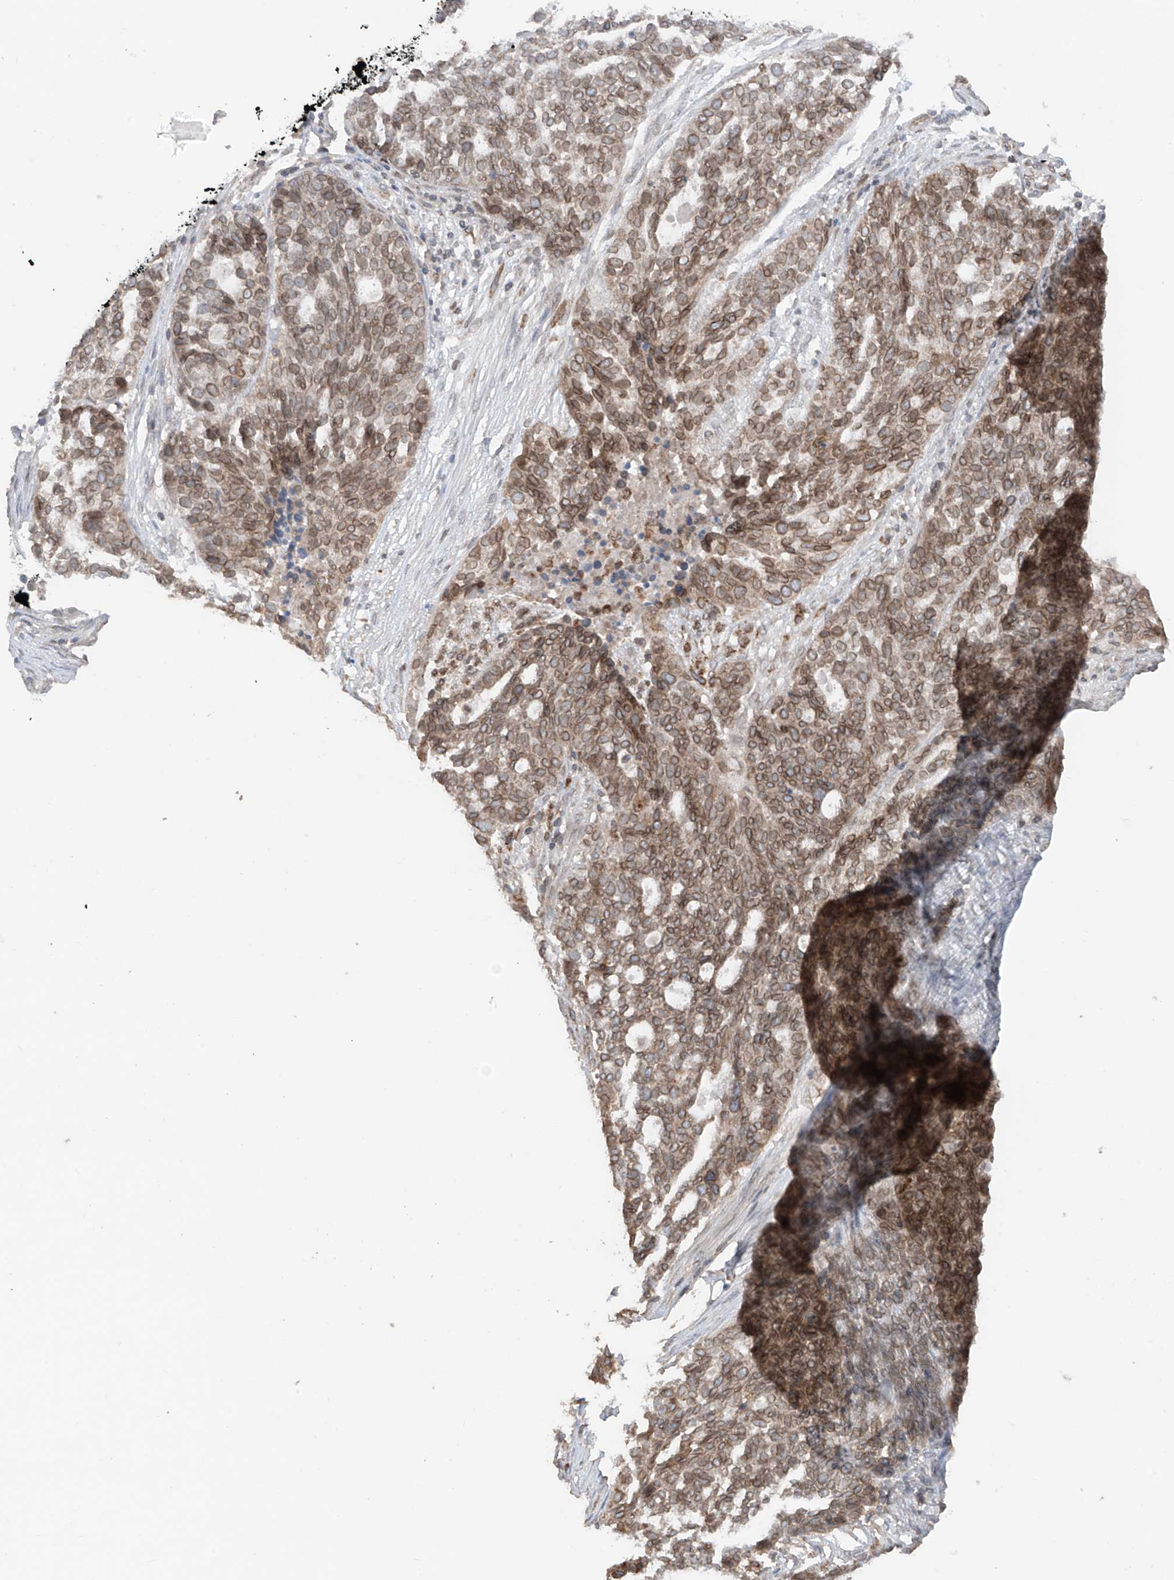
{"staining": {"intensity": "moderate", "quantity": ">75%", "location": "cytoplasmic/membranous,nuclear"}, "tissue": "ovarian cancer", "cell_type": "Tumor cells", "image_type": "cancer", "snomed": [{"axis": "morphology", "description": "Cystadenocarcinoma, serous, NOS"}, {"axis": "topography", "description": "Ovary"}], "caption": "Immunohistochemistry (IHC) histopathology image of ovarian serous cystadenocarcinoma stained for a protein (brown), which displays medium levels of moderate cytoplasmic/membranous and nuclear staining in approximately >75% of tumor cells.", "gene": "AHCTF1", "patient": {"sex": "female", "age": 59}}